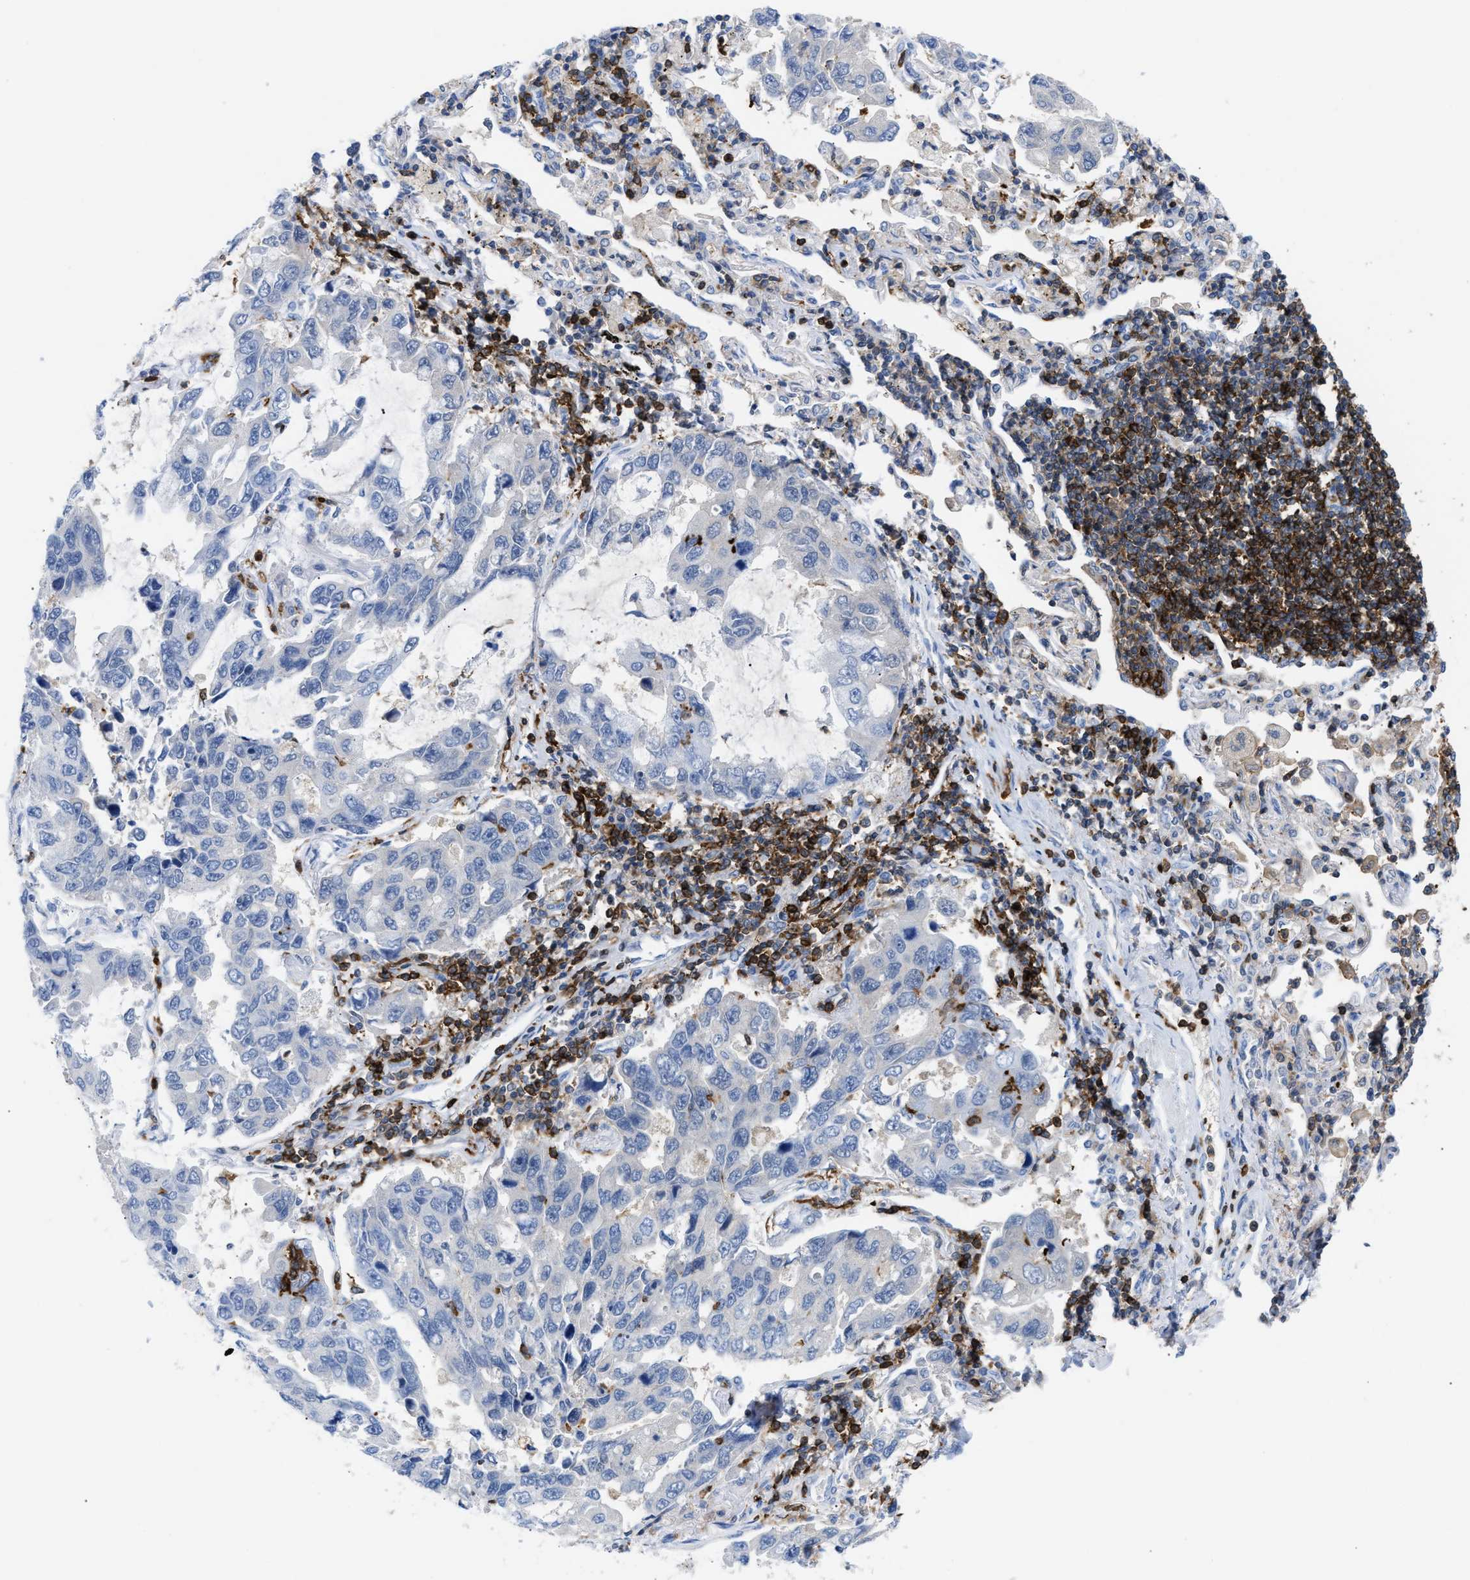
{"staining": {"intensity": "negative", "quantity": "none", "location": "none"}, "tissue": "lung cancer", "cell_type": "Tumor cells", "image_type": "cancer", "snomed": [{"axis": "morphology", "description": "Adenocarcinoma, NOS"}, {"axis": "topography", "description": "Lung"}], "caption": "This is an immunohistochemistry (IHC) image of lung cancer. There is no positivity in tumor cells.", "gene": "LCP1", "patient": {"sex": "male", "age": 64}}